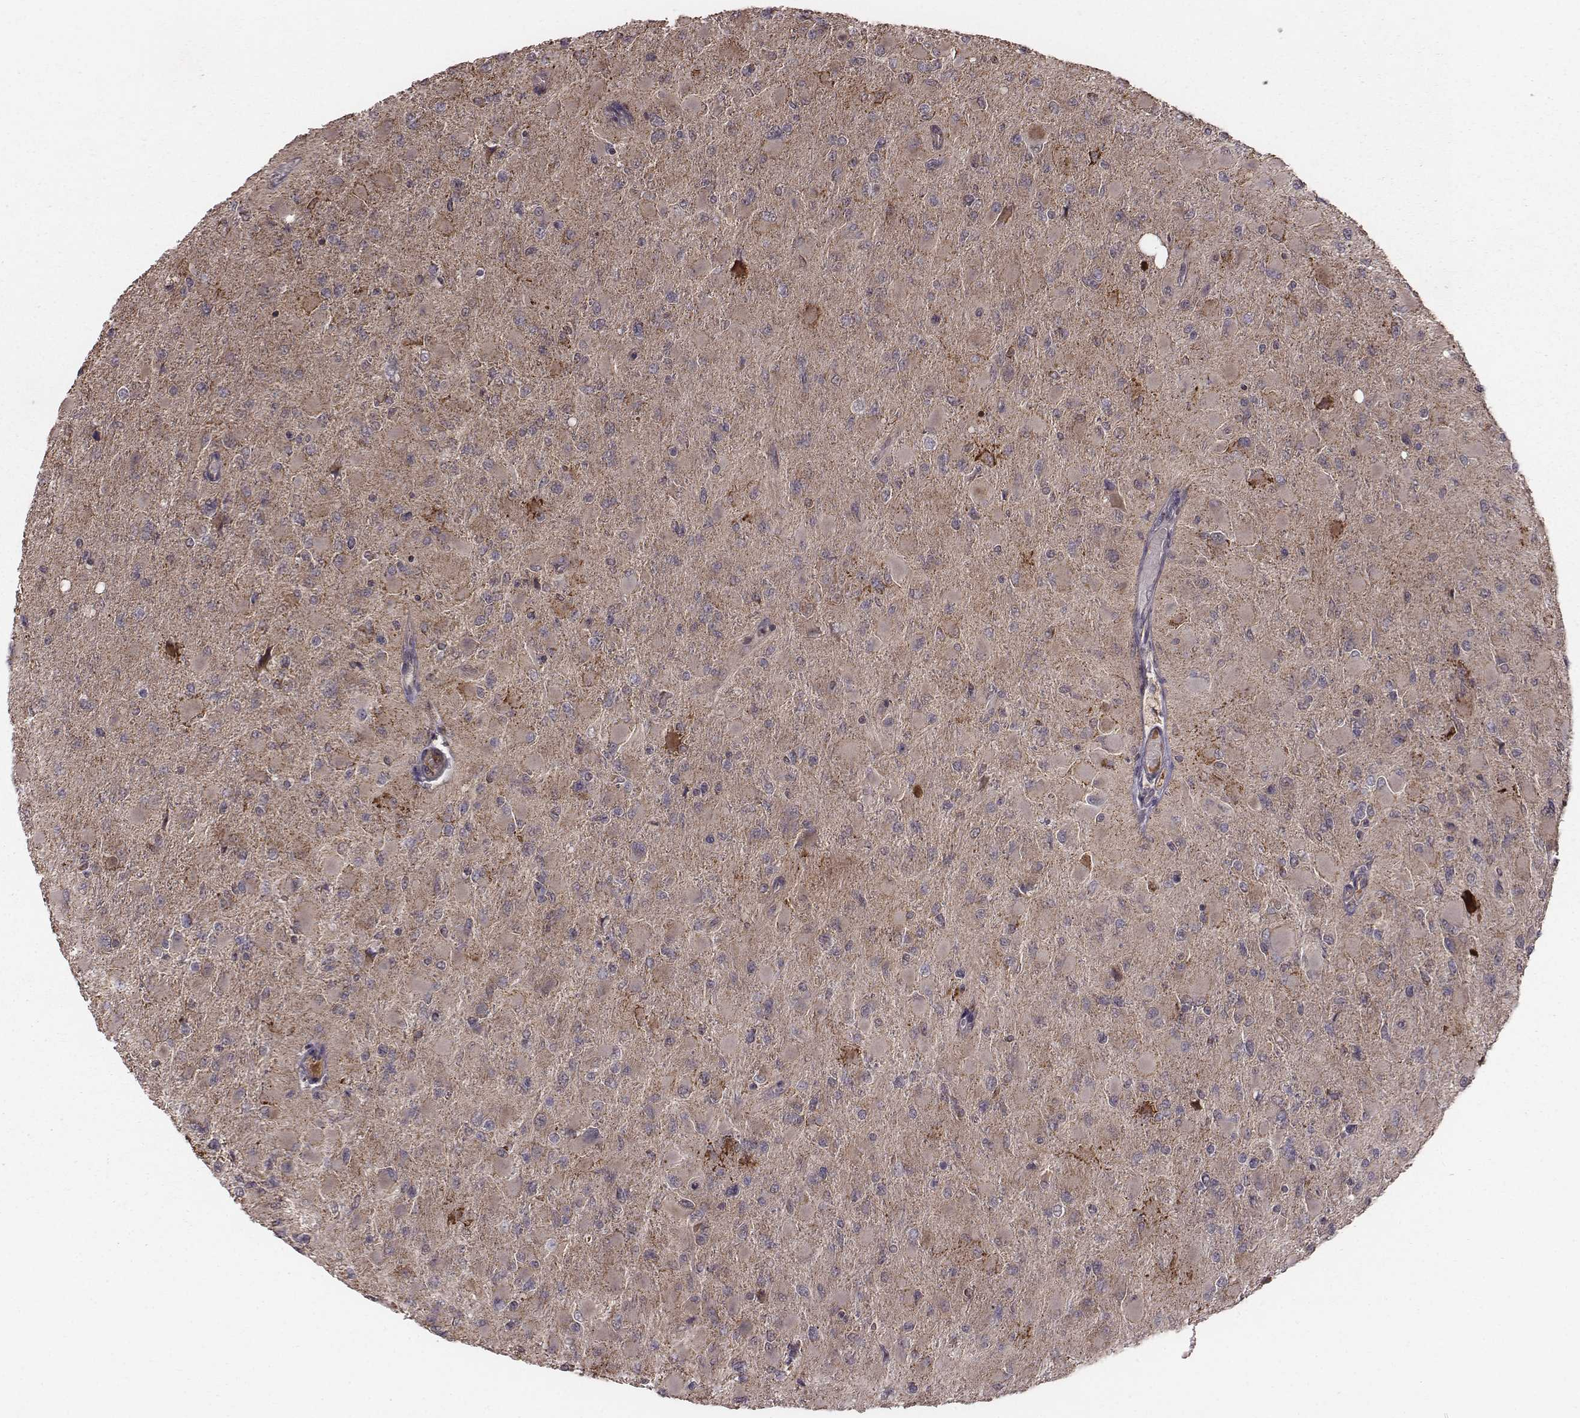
{"staining": {"intensity": "negative", "quantity": "none", "location": "none"}, "tissue": "glioma", "cell_type": "Tumor cells", "image_type": "cancer", "snomed": [{"axis": "morphology", "description": "Glioma, malignant, High grade"}, {"axis": "topography", "description": "Cerebral cortex"}], "caption": "A photomicrograph of human malignant glioma (high-grade) is negative for staining in tumor cells.", "gene": "PDCD2L", "patient": {"sex": "female", "age": 36}}